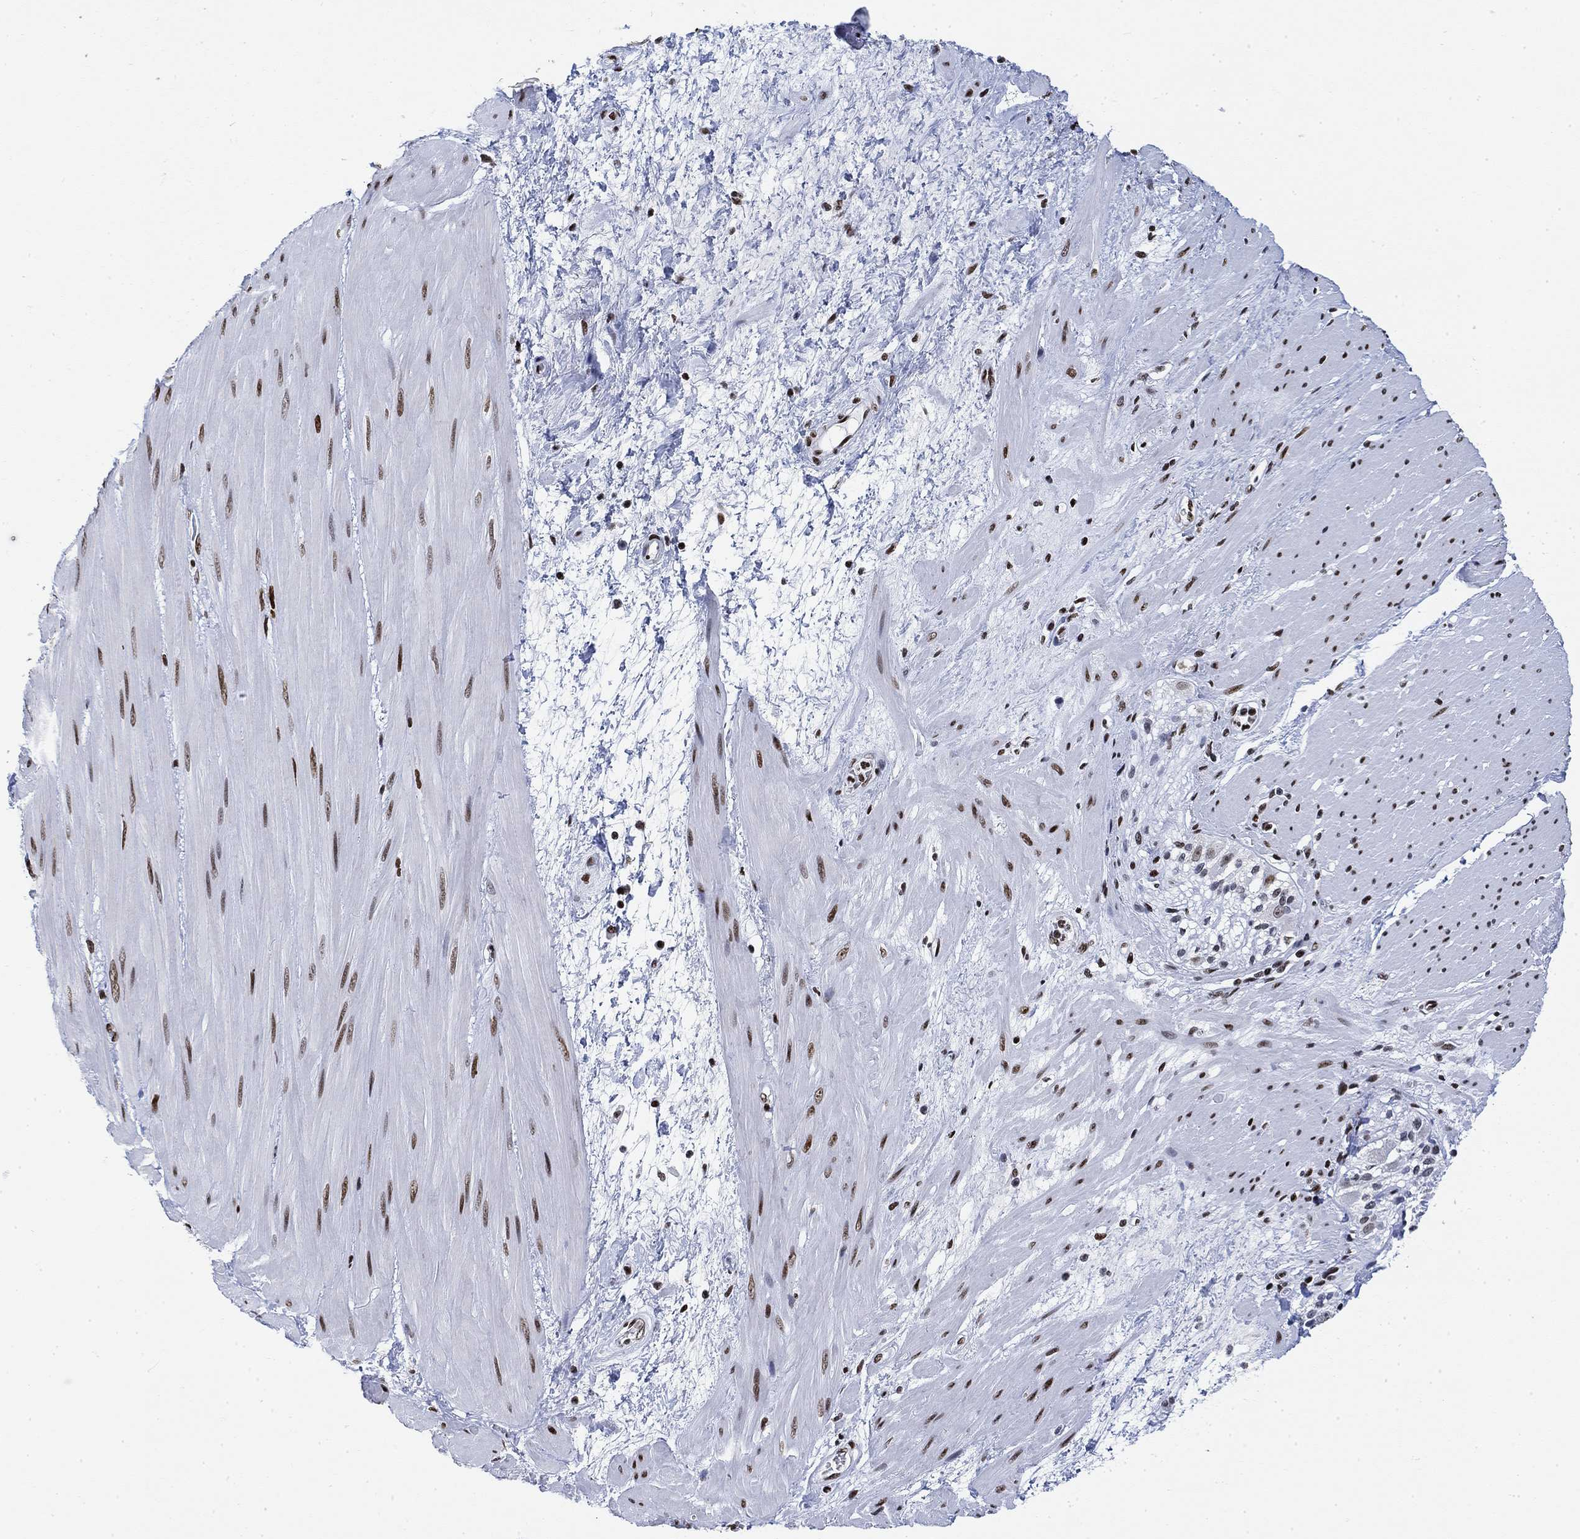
{"staining": {"intensity": "moderate", "quantity": "25%-75%", "location": "nuclear"}, "tissue": "smooth muscle", "cell_type": "Smooth muscle cells", "image_type": "normal", "snomed": [{"axis": "morphology", "description": "Normal tissue, NOS"}, {"axis": "topography", "description": "Soft tissue"}, {"axis": "topography", "description": "Smooth muscle"}], "caption": "A medium amount of moderate nuclear expression is present in about 25%-75% of smooth muscle cells in benign smooth muscle. (DAB = brown stain, brightfield microscopy at high magnification).", "gene": "H1", "patient": {"sex": "male", "age": 72}}